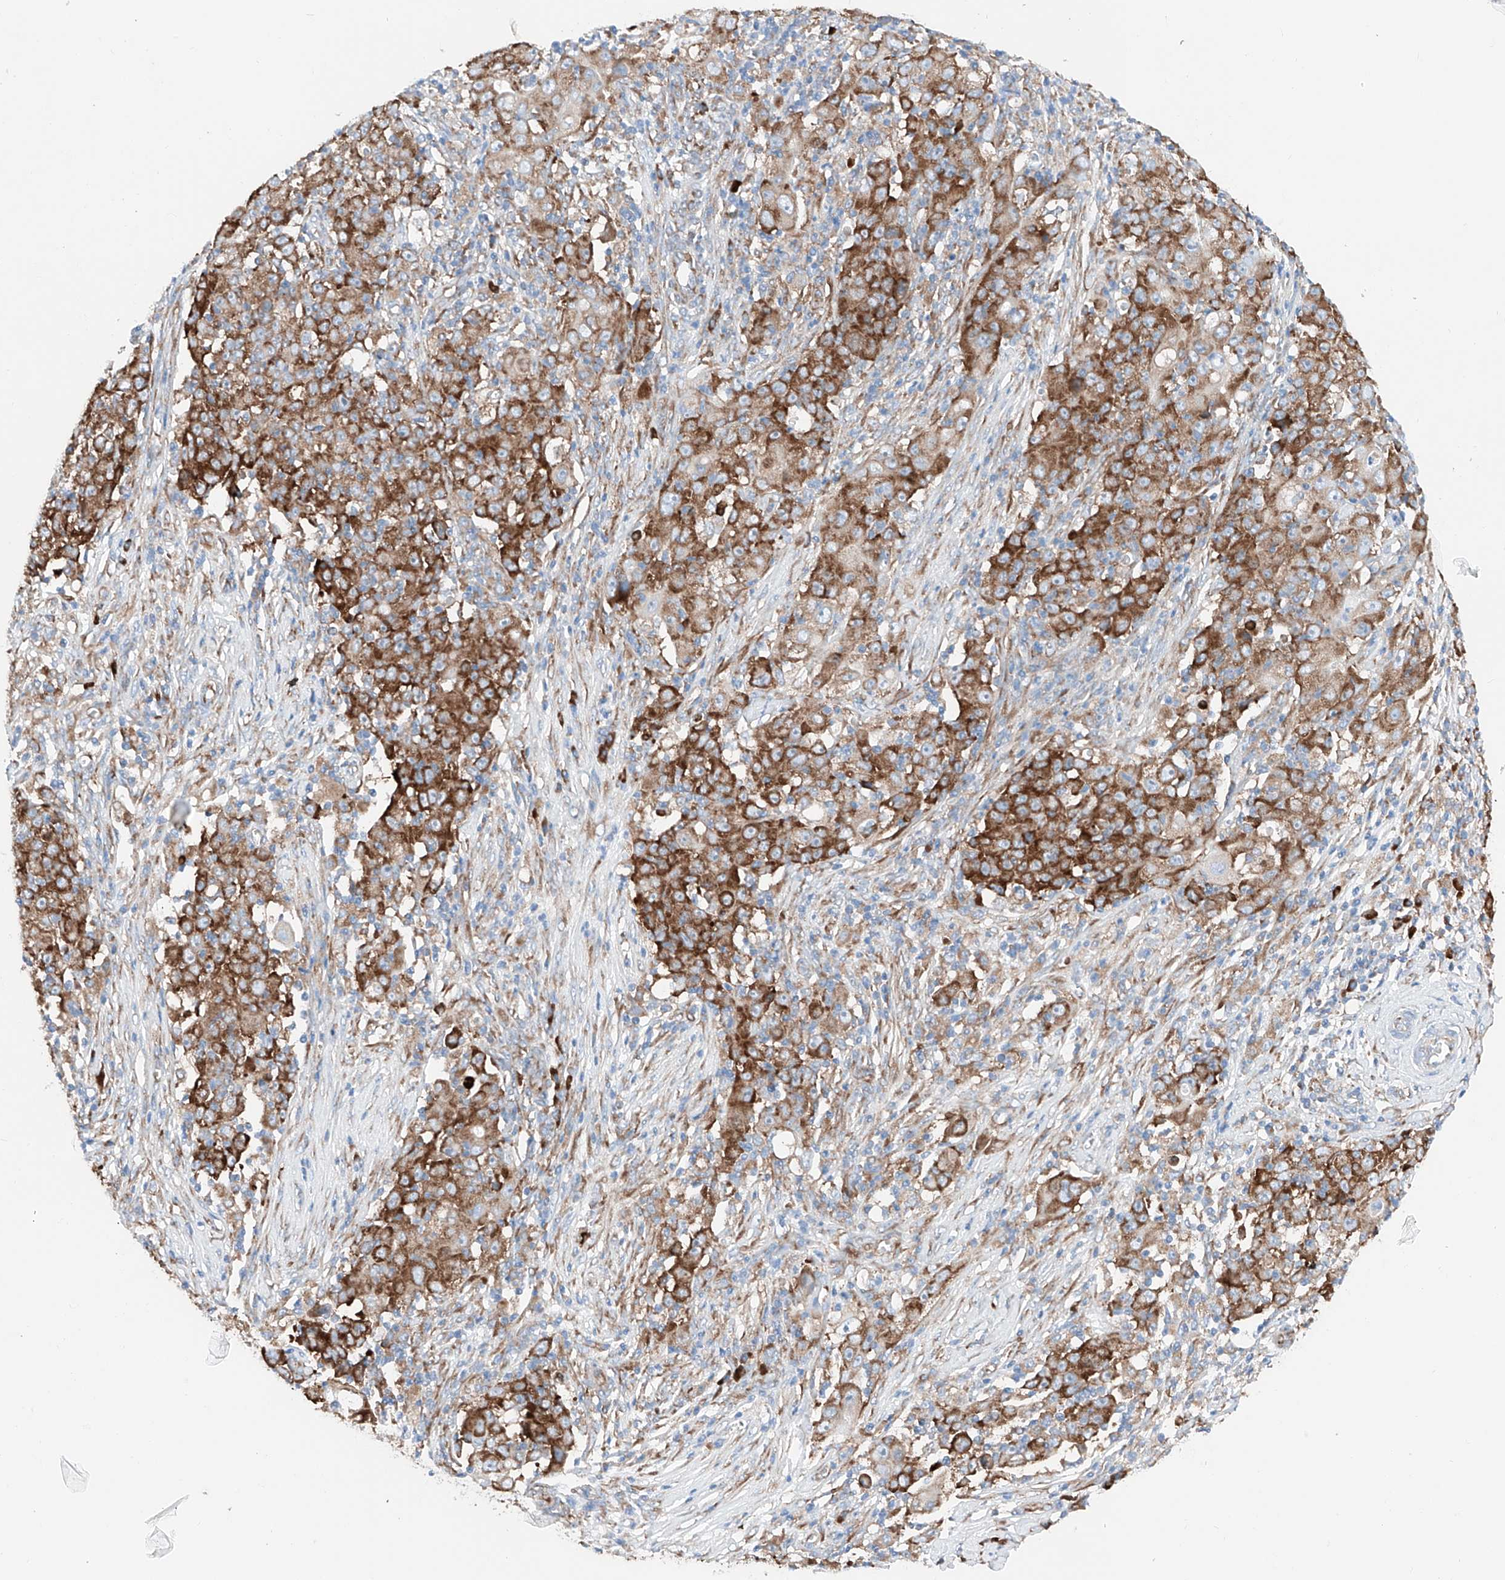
{"staining": {"intensity": "strong", "quantity": ">75%", "location": "cytoplasmic/membranous"}, "tissue": "ovarian cancer", "cell_type": "Tumor cells", "image_type": "cancer", "snomed": [{"axis": "morphology", "description": "Carcinoma, endometroid"}, {"axis": "topography", "description": "Ovary"}], "caption": "The immunohistochemical stain highlights strong cytoplasmic/membranous expression in tumor cells of ovarian cancer (endometroid carcinoma) tissue.", "gene": "CRELD1", "patient": {"sex": "female", "age": 42}}